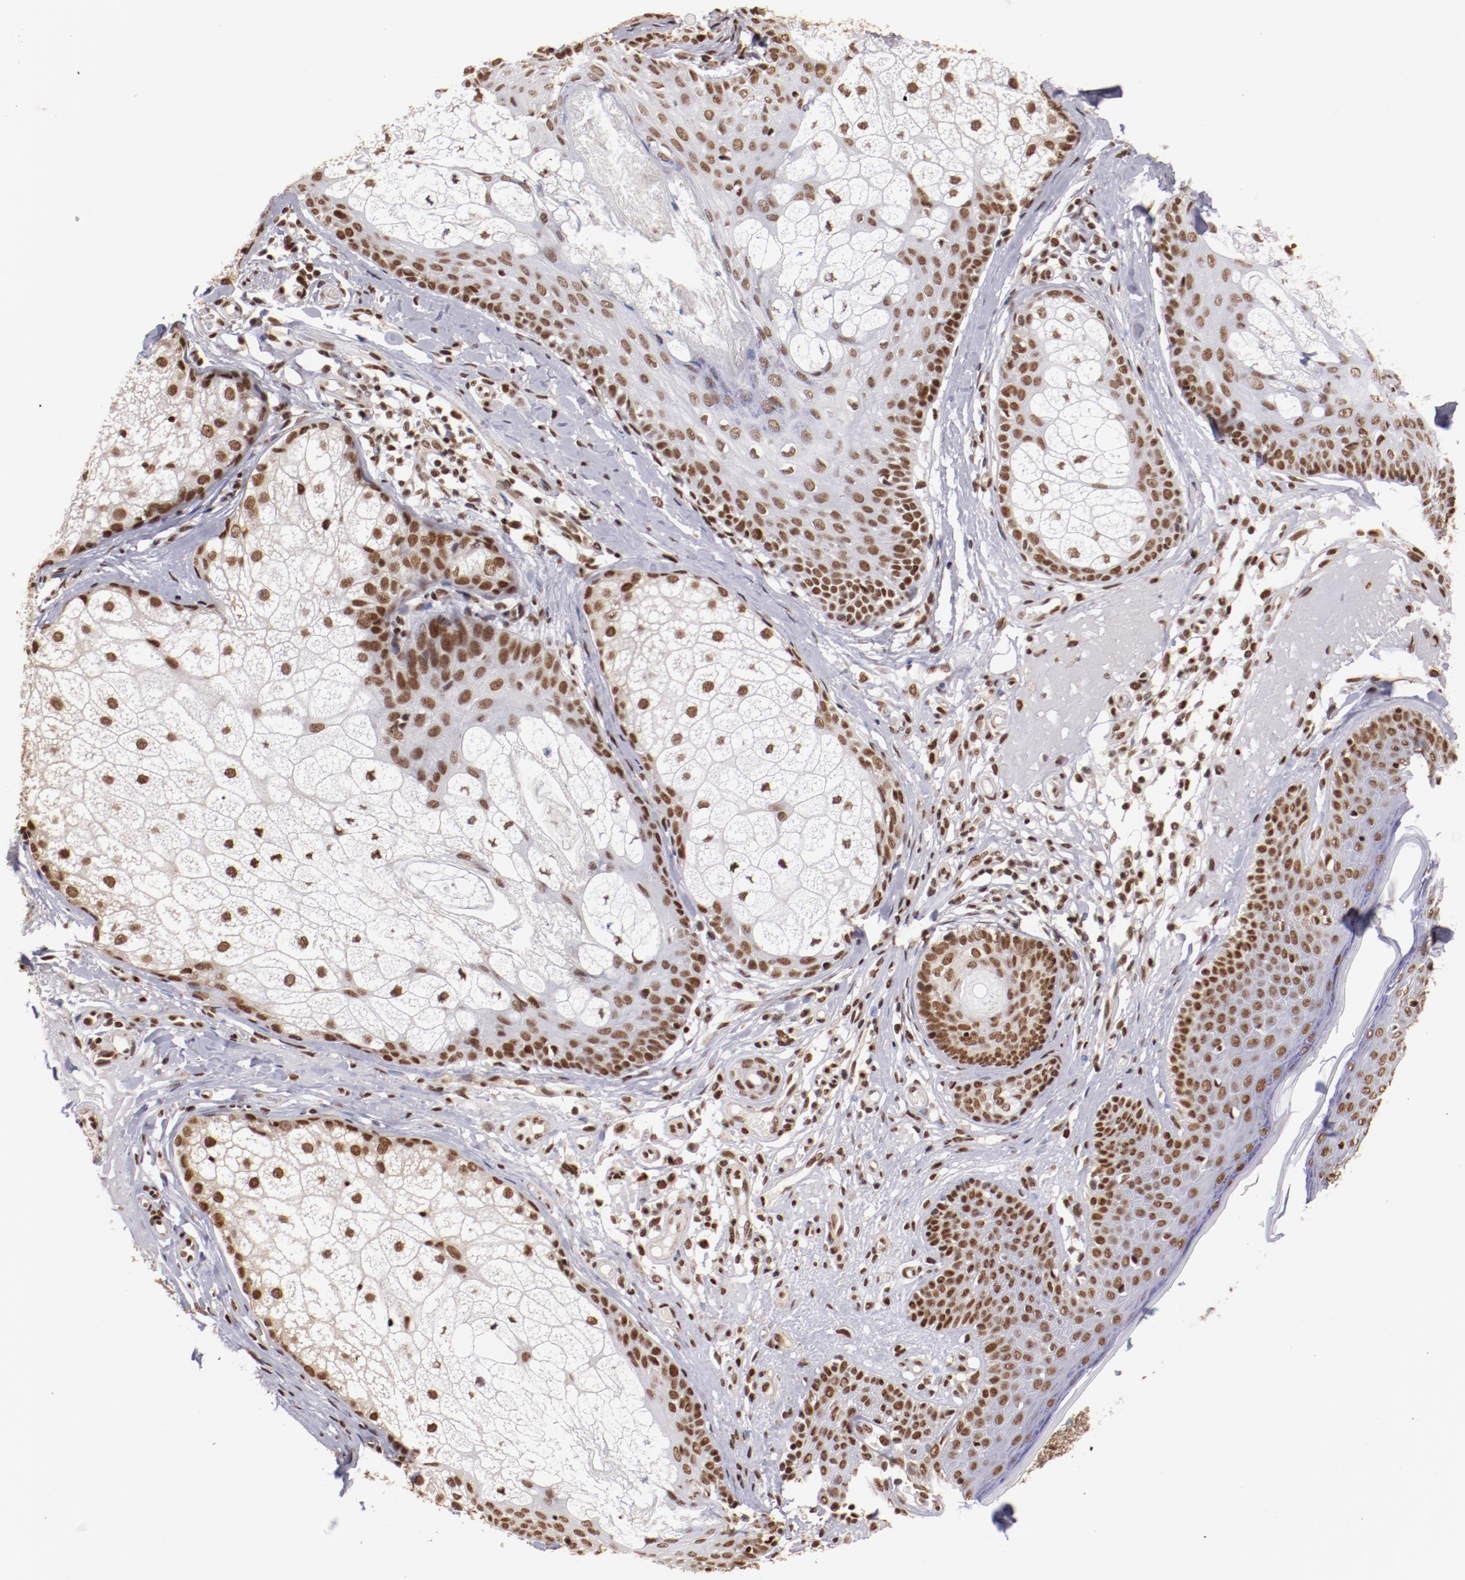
{"staining": {"intensity": "strong", "quantity": ">75%", "location": "nuclear"}, "tissue": "skin cancer", "cell_type": "Tumor cells", "image_type": "cancer", "snomed": [{"axis": "morphology", "description": "Basal cell carcinoma"}, {"axis": "topography", "description": "Skin"}], "caption": "Immunohistochemical staining of skin basal cell carcinoma shows high levels of strong nuclear protein expression in approximately >75% of tumor cells.", "gene": "STAG2", "patient": {"sex": "male", "age": 74}}